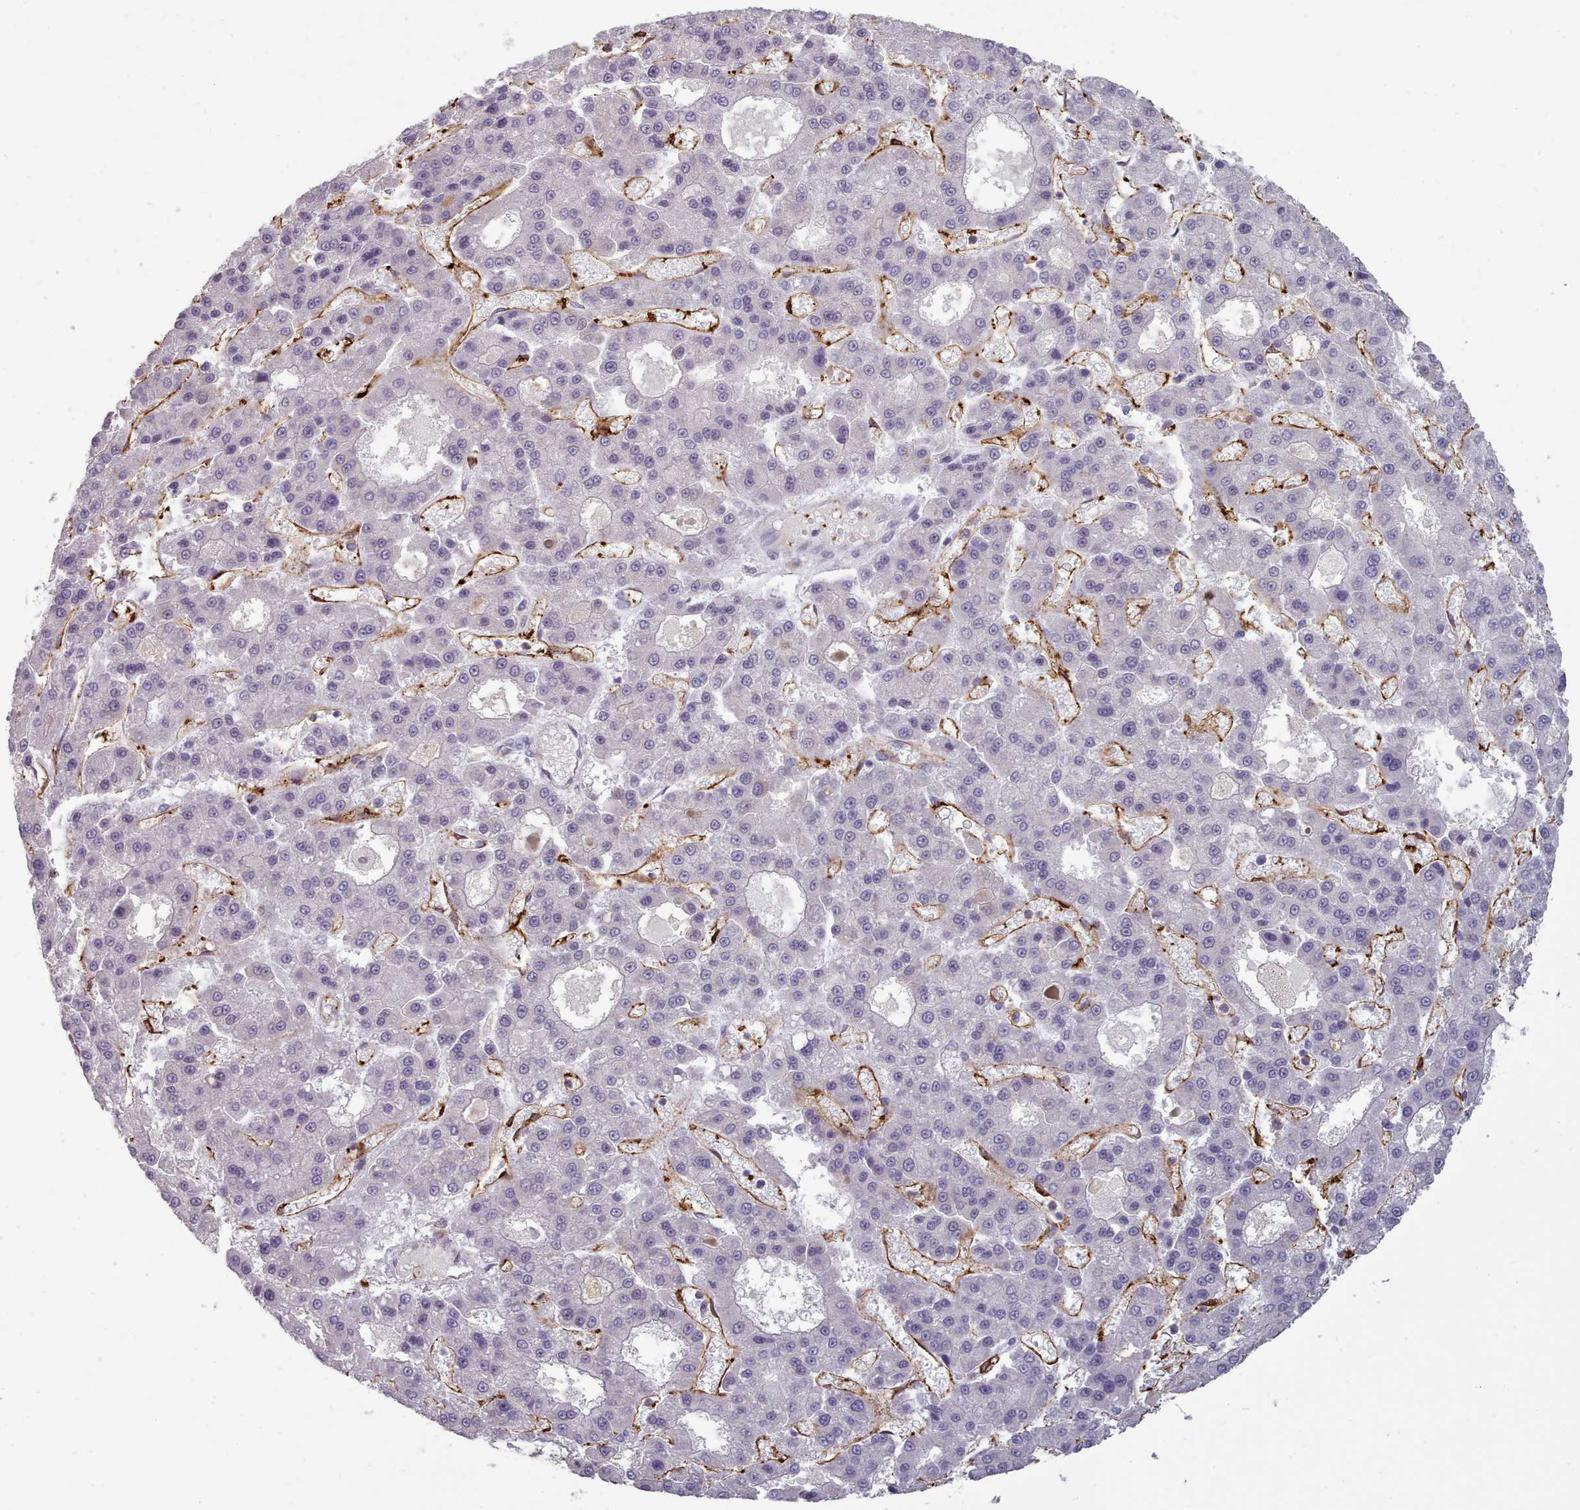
{"staining": {"intensity": "negative", "quantity": "none", "location": "none"}, "tissue": "liver cancer", "cell_type": "Tumor cells", "image_type": "cancer", "snomed": [{"axis": "morphology", "description": "Carcinoma, Hepatocellular, NOS"}, {"axis": "topography", "description": "Liver"}], "caption": "Histopathology image shows no protein expression in tumor cells of liver cancer (hepatocellular carcinoma) tissue.", "gene": "CD300LF", "patient": {"sex": "male", "age": 70}}